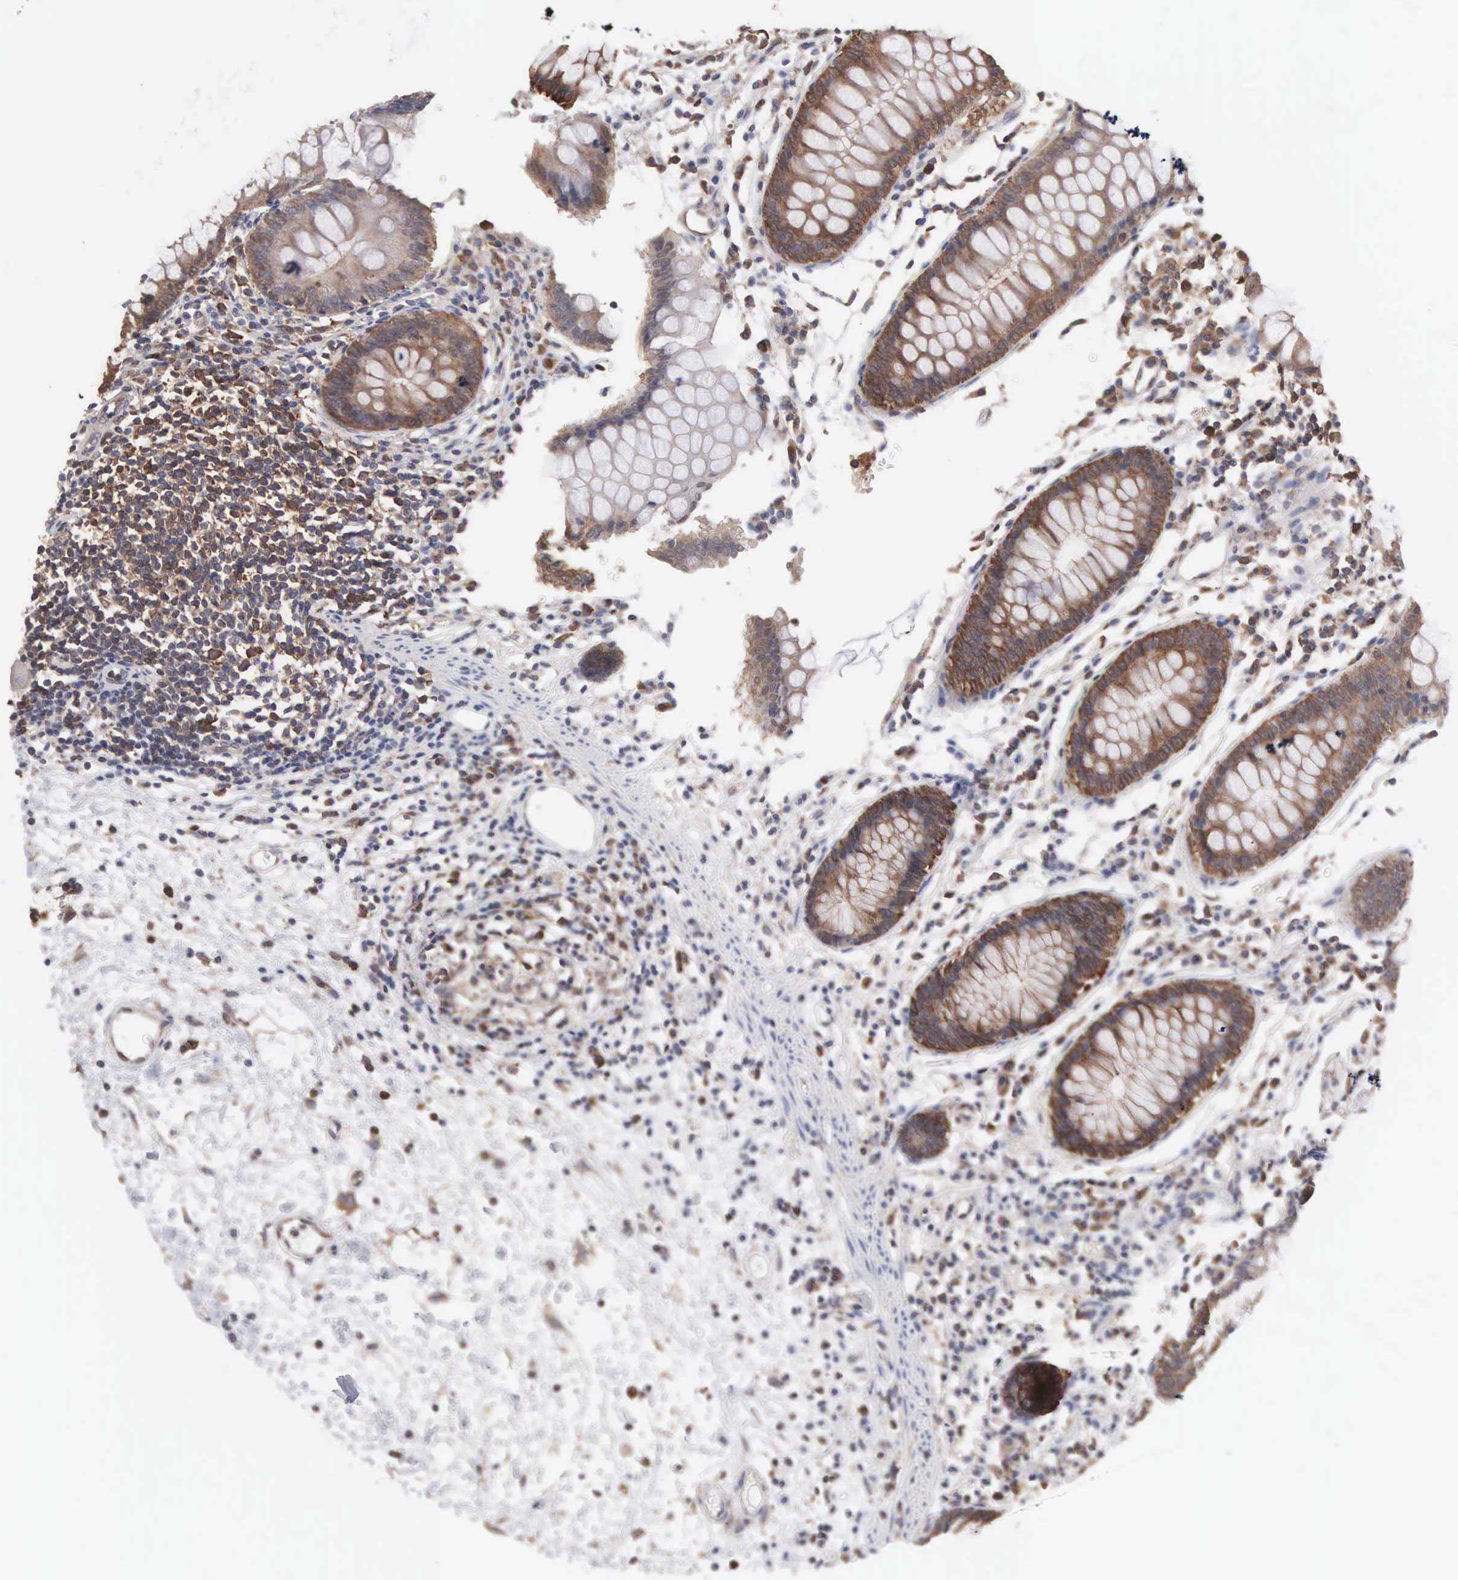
{"staining": {"intensity": "moderate", "quantity": ">75%", "location": "cytoplasmic/membranous"}, "tissue": "colon", "cell_type": "Endothelial cells", "image_type": "normal", "snomed": [{"axis": "morphology", "description": "Normal tissue, NOS"}, {"axis": "topography", "description": "Colon"}], "caption": "The histopathology image displays a brown stain indicating the presence of a protein in the cytoplasmic/membranous of endothelial cells in colon. The staining is performed using DAB brown chromogen to label protein expression. The nuclei are counter-stained blue using hematoxylin.", "gene": "MTHFD1", "patient": {"sex": "female", "age": 55}}